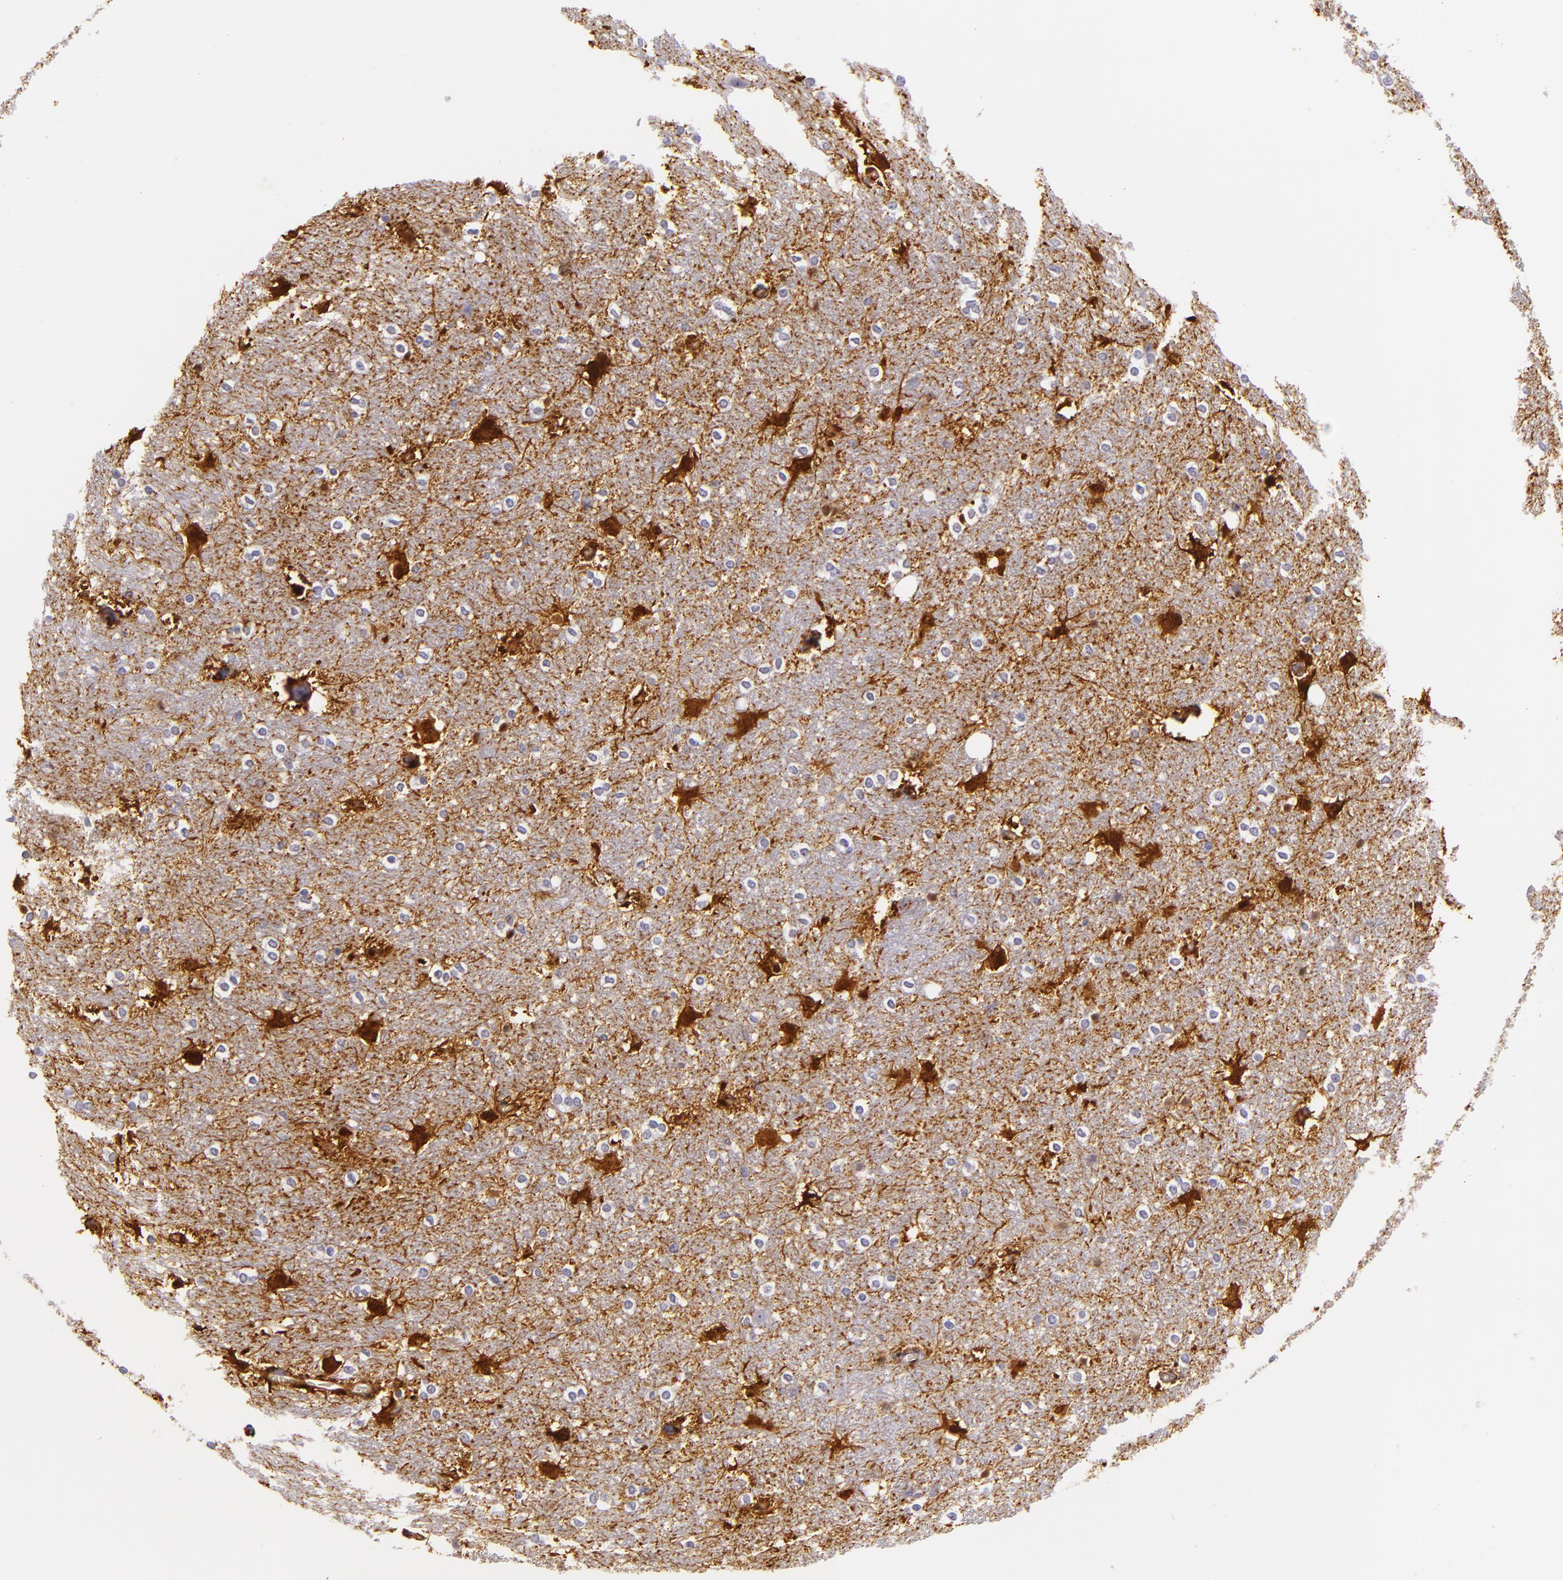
{"staining": {"intensity": "strong", "quantity": "<25%", "location": "cytoplasmic/membranous,nuclear"}, "tissue": "hippocampus", "cell_type": "Glial cells", "image_type": "normal", "snomed": [{"axis": "morphology", "description": "Normal tissue, NOS"}, {"axis": "topography", "description": "Hippocampus"}], "caption": "The image shows staining of unremarkable hippocampus, revealing strong cytoplasmic/membranous,nuclear protein staining (brown color) within glial cells. The staining was performed using DAB to visualize the protein expression in brown, while the nuclei were stained in blue with hematoxylin (Magnification: 20x).", "gene": "MT1A", "patient": {"sex": "female", "age": 19}}